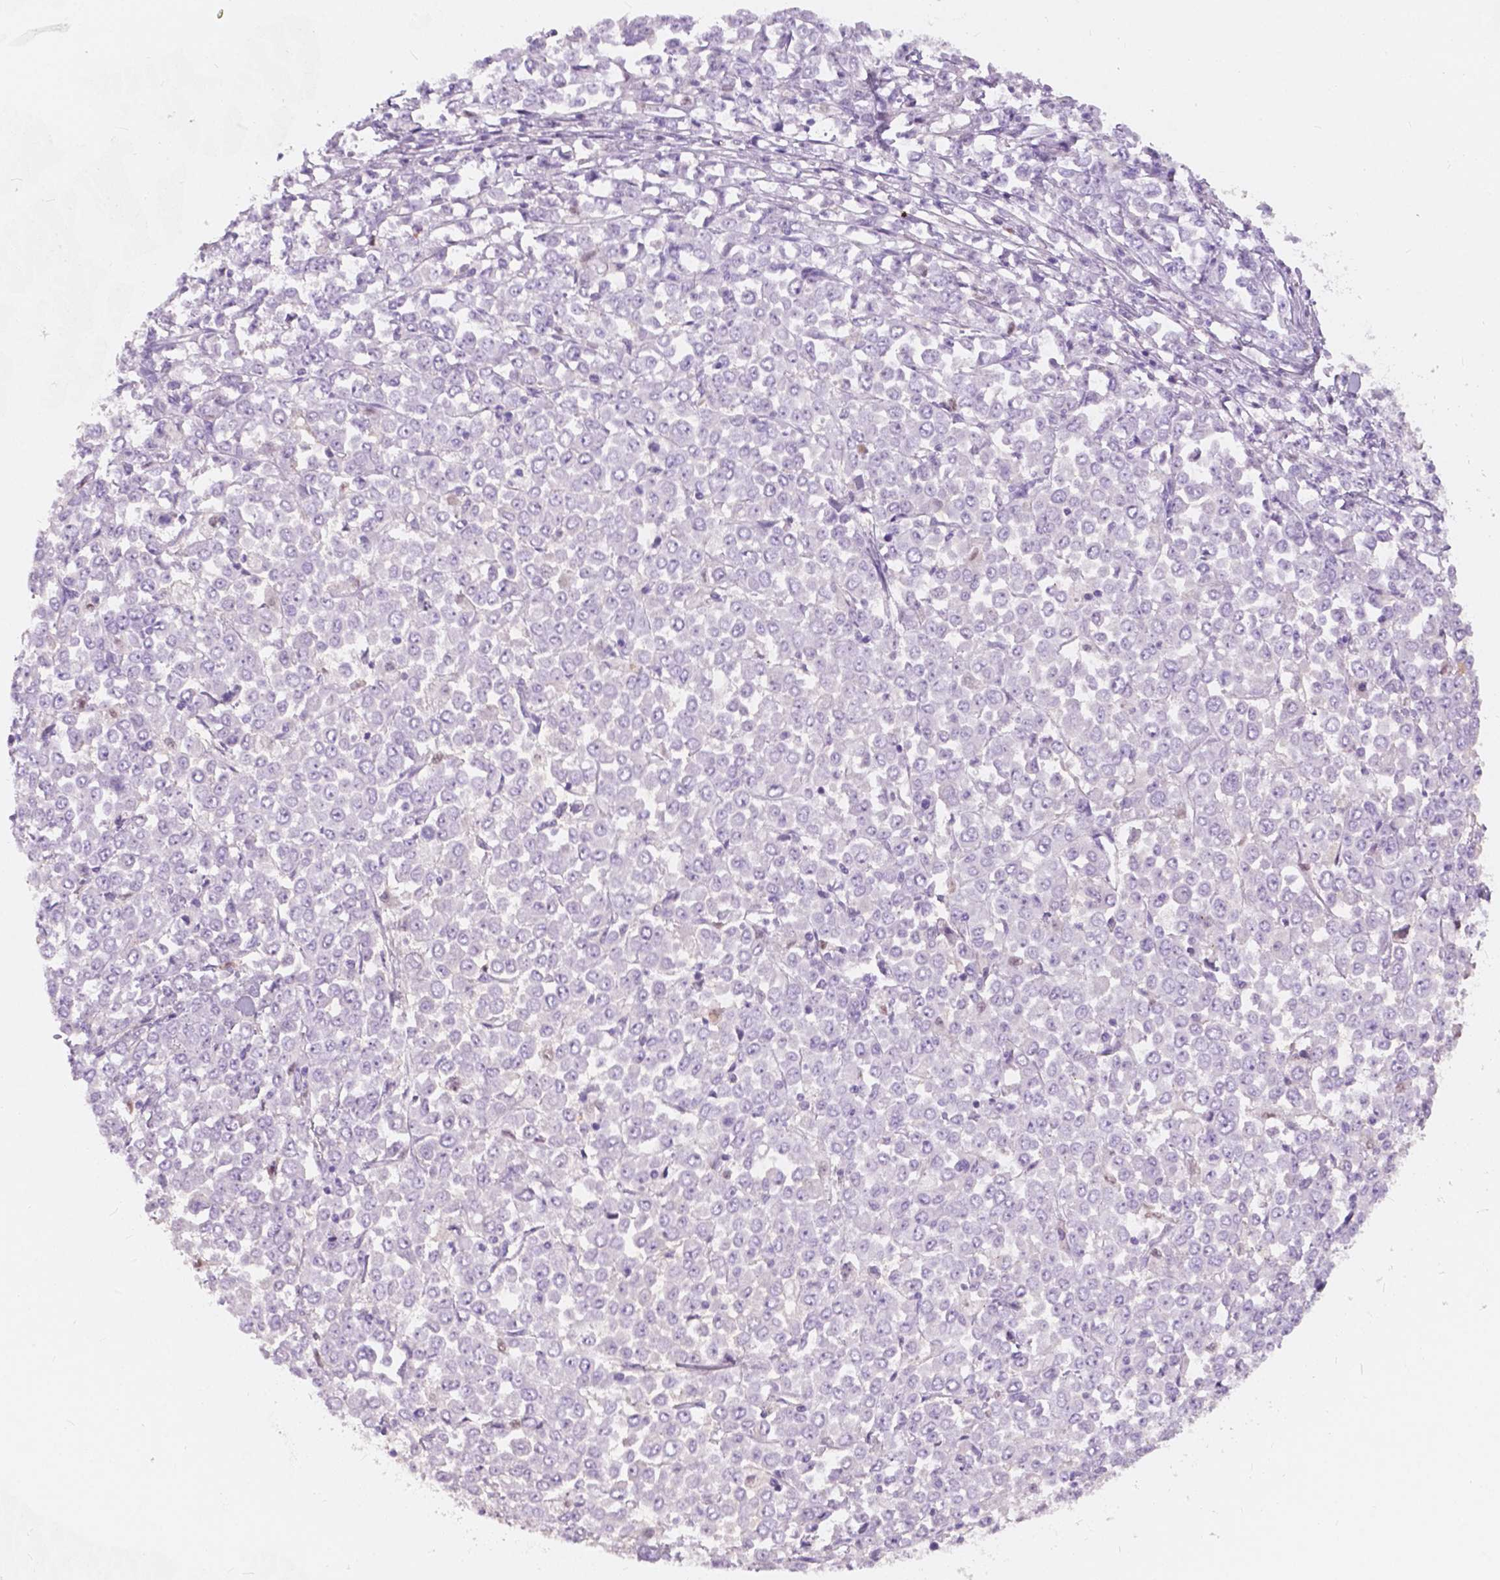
{"staining": {"intensity": "negative", "quantity": "none", "location": "none"}, "tissue": "stomach cancer", "cell_type": "Tumor cells", "image_type": "cancer", "snomed": [{"axis": "morphology", "description": "Adenocarcinoma, NOS"}, {"axis": "topography", "description": "Stomach, upper"}], "caption": "Immunohistochemical staining of adenocarcinoma (stomach) exhibits no significant expression in tumor cells. (DAB IHC with hematoxylin counter stain).", "gene": "FXYD2", "patient": {"sex": "male", "age": 70}}